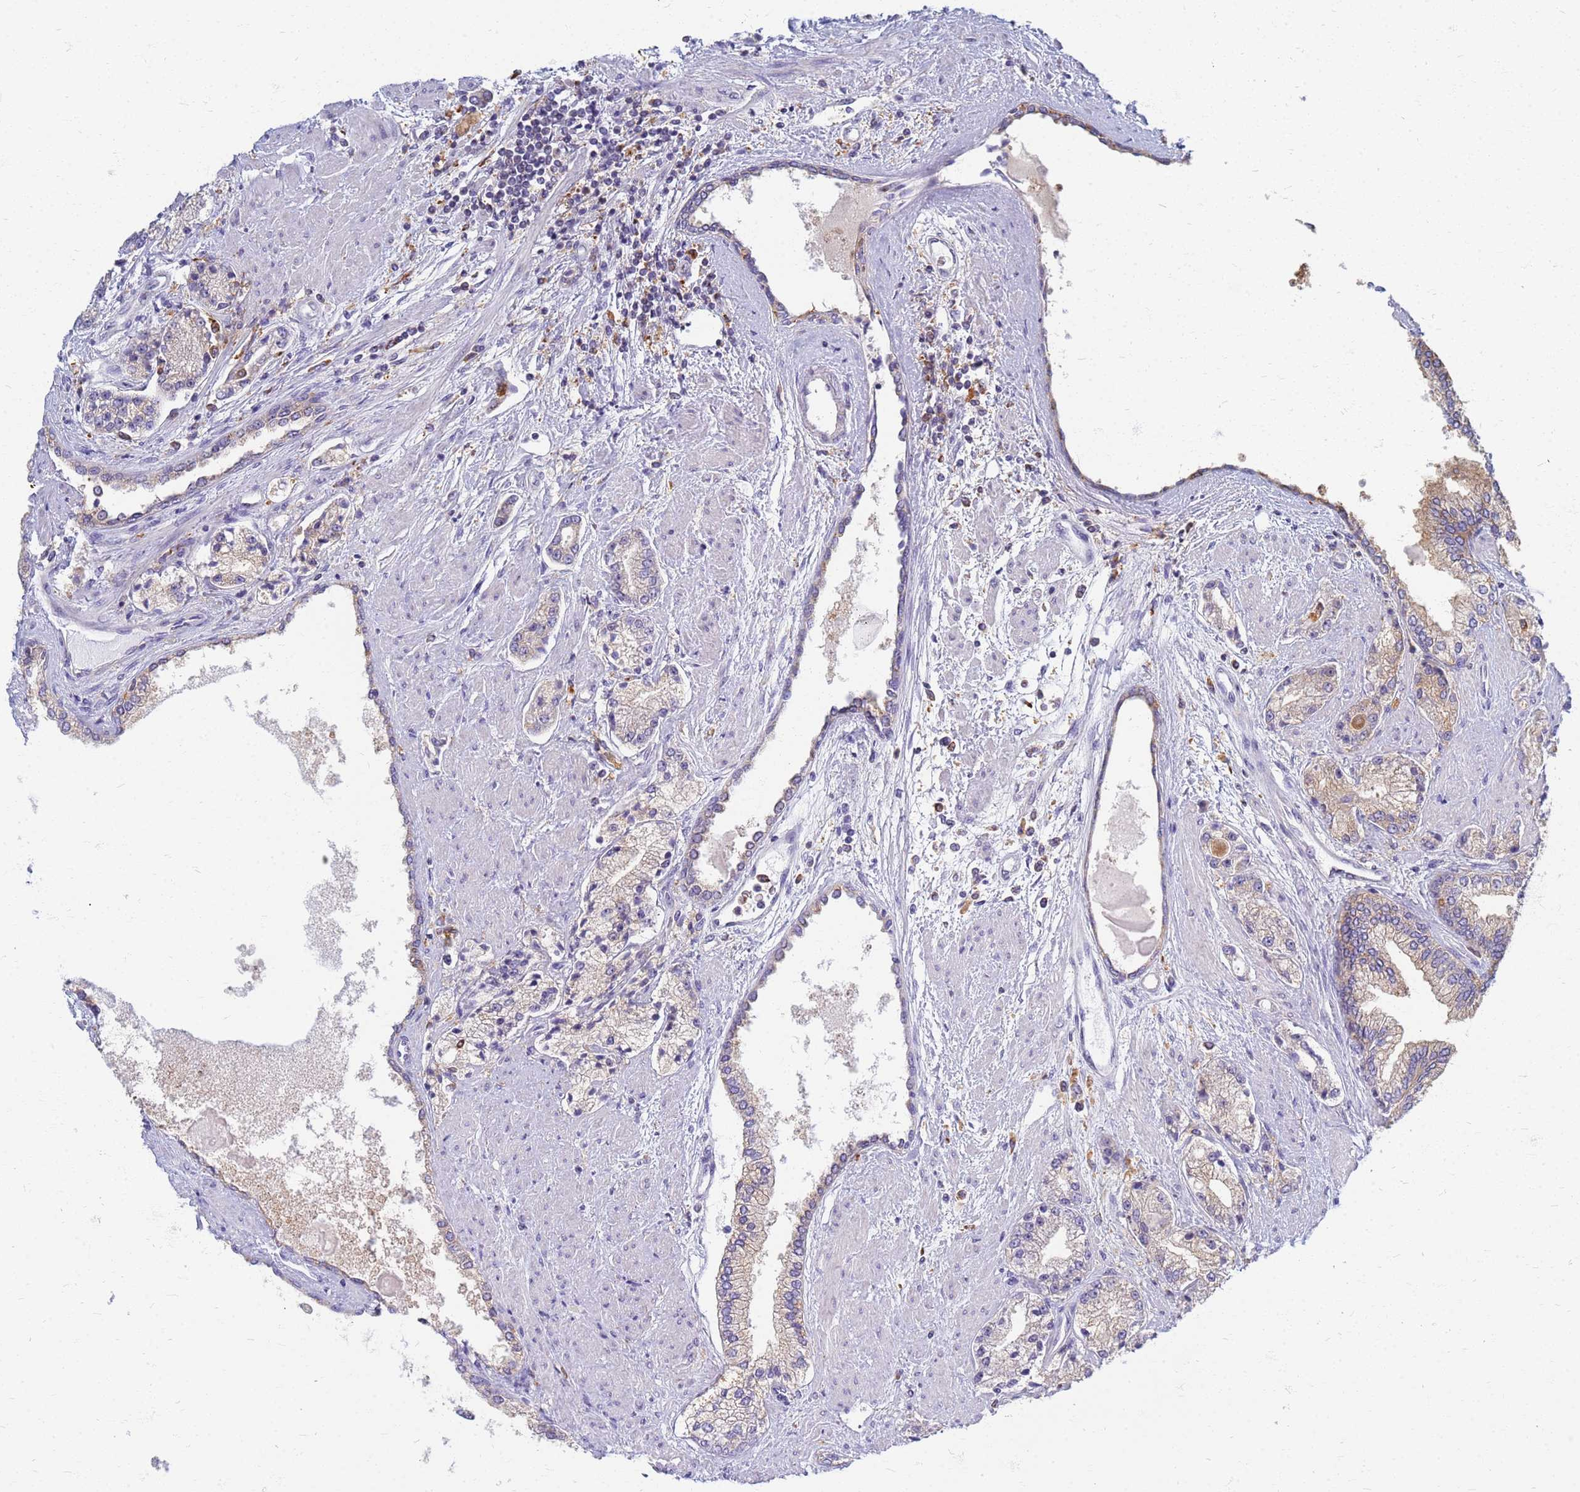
{"staining": {"intensity": "weak", "quantity": "<25%", "location": "cytoplasmic/membranous"}, "tissue": "prostate cancer", "cell_type": "Tumor cells", "image_type": "cancer", "snomed": [{"axis": "morphology", "description": "Adenocarcinoma, High grade"}, {"axis": "topography", "description": "Prostate"}], "caption": "Micrograph shows no protein positivity in tumor cells of prostate cancer (adenocarcinoma (high-grade)) tissue.", "gene": "ATP6V1E1", "patient": {"sex": "male", "age": 67}}